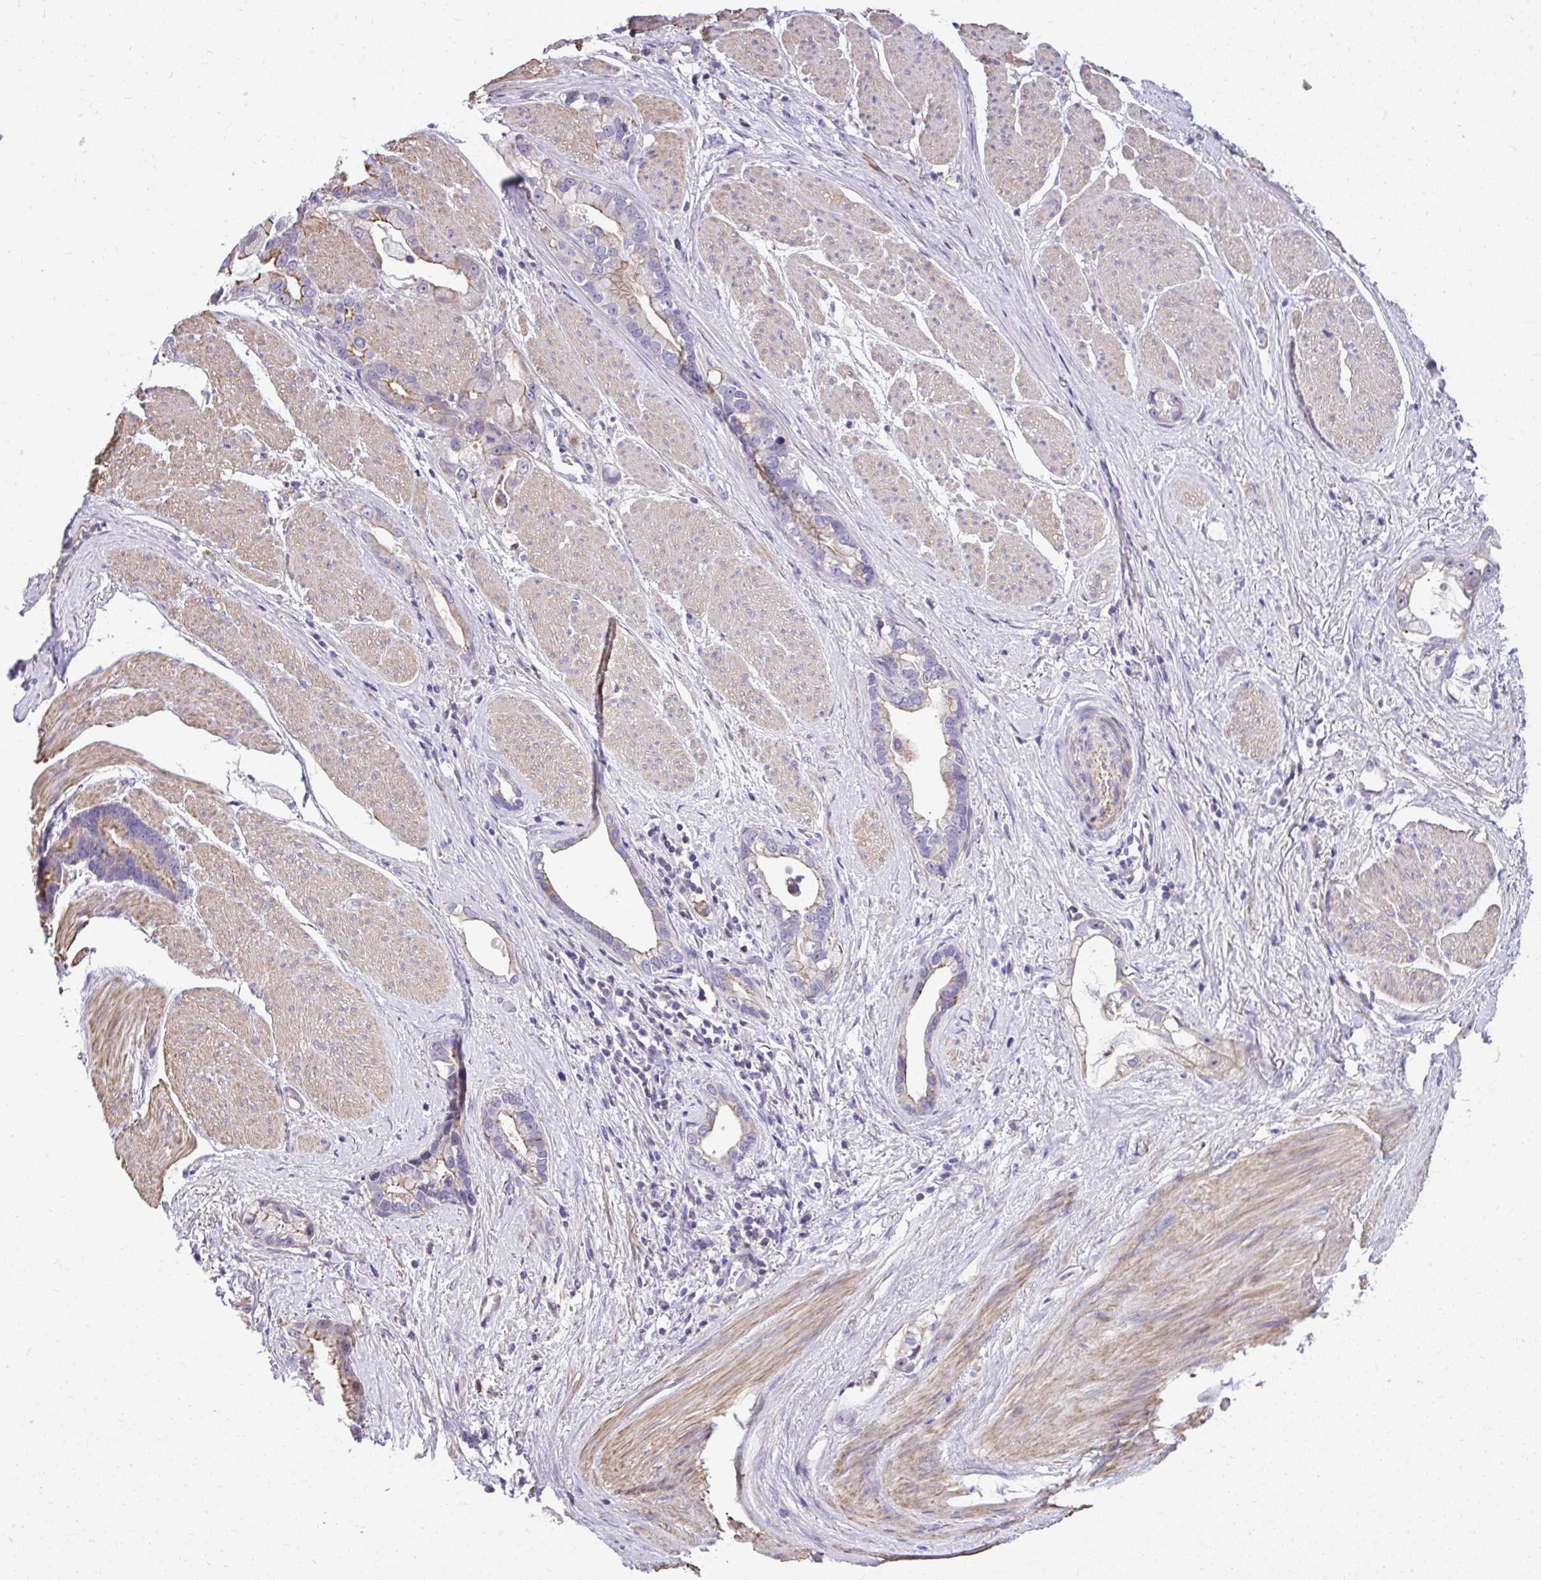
{"staining": {"intensity": "weak", "quantity": "<25%", "location": "cytoplasmic/membranous"}, "tissue": "stomach cancer", "cell_type": "Tumor cells", "image_type": "cancer", "snomed": [{"axis": "morphology", "description": "Adenocarcinoma, NOS"}, {"axis": "topography", "description": "Stomach"}], "caption": "Immunohistochemistry histopathology image of neoplastic tissue: human stomach cancer stained with DAB (3,3'-diaminobenzidine) reveals no significant protein positivity in tumor cells. (DAB immunohistochemistry (IHC) visualized using brightfield microscopy, high magnification).", "gene": "GRK4", "patient": {"sex": "male", "age": 55}}